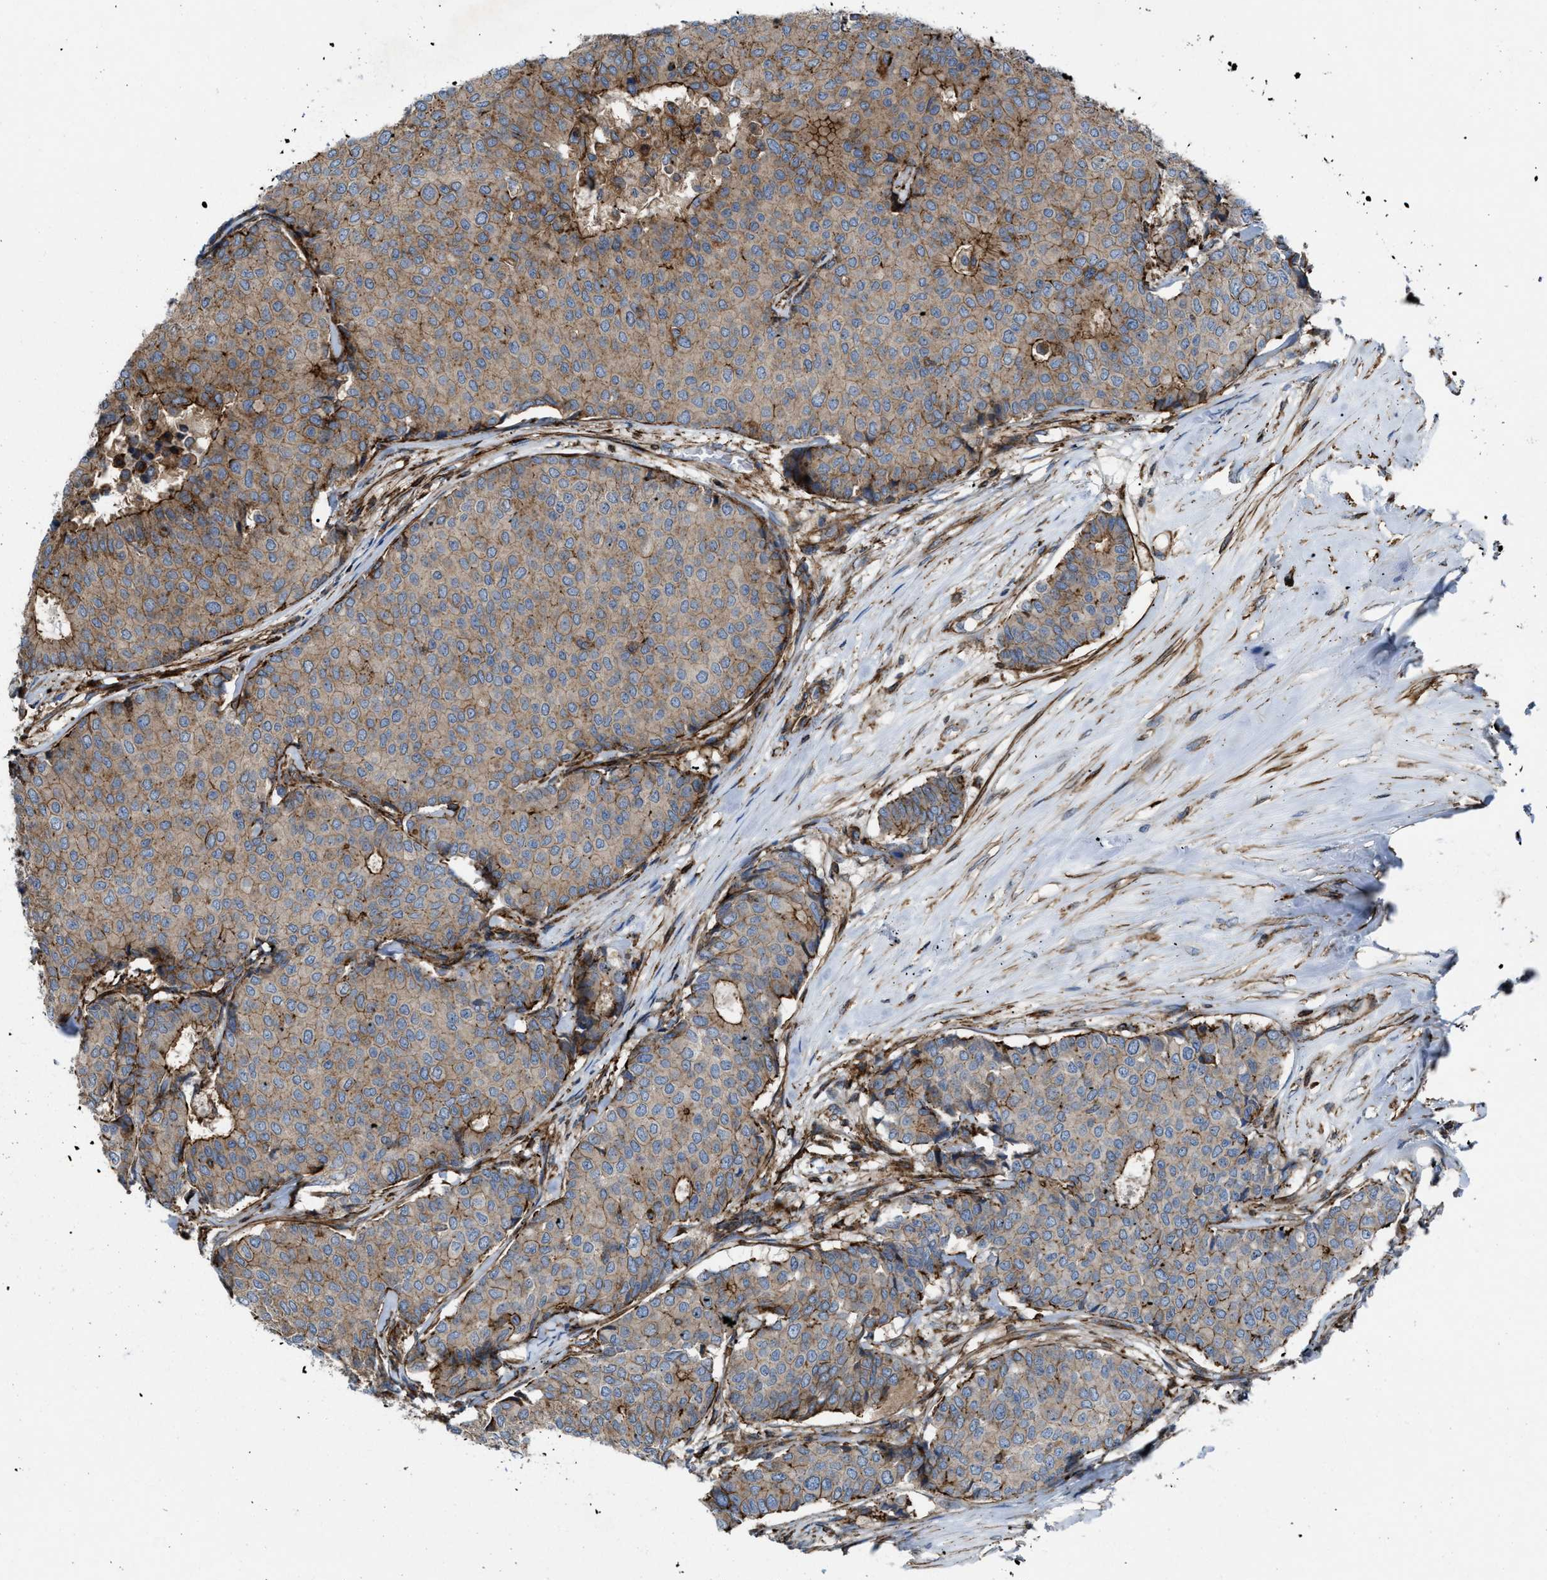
{"staining": {"intensity": "moderate", "quantity": "25%-75%", "location": "cytoplasmic/membranous"}, "tissue": "breast cancer", "cell_type": "Tumor cells", "image_type": "cancer", "snomed": [{"axis": "morphology", "description": "Duct carcinoma"}, {"axis": "topography", "description": "Breast"}], "caption": "Moderate cytoplasmic/membranous expression for a protein is appreciated in about 25%-75% of tumor cells of breast cancer (infiltrating ductal carcinoma) using IHC.", "gene": "AGPAT2", "patient": {"sex": "female", "age": 75}}